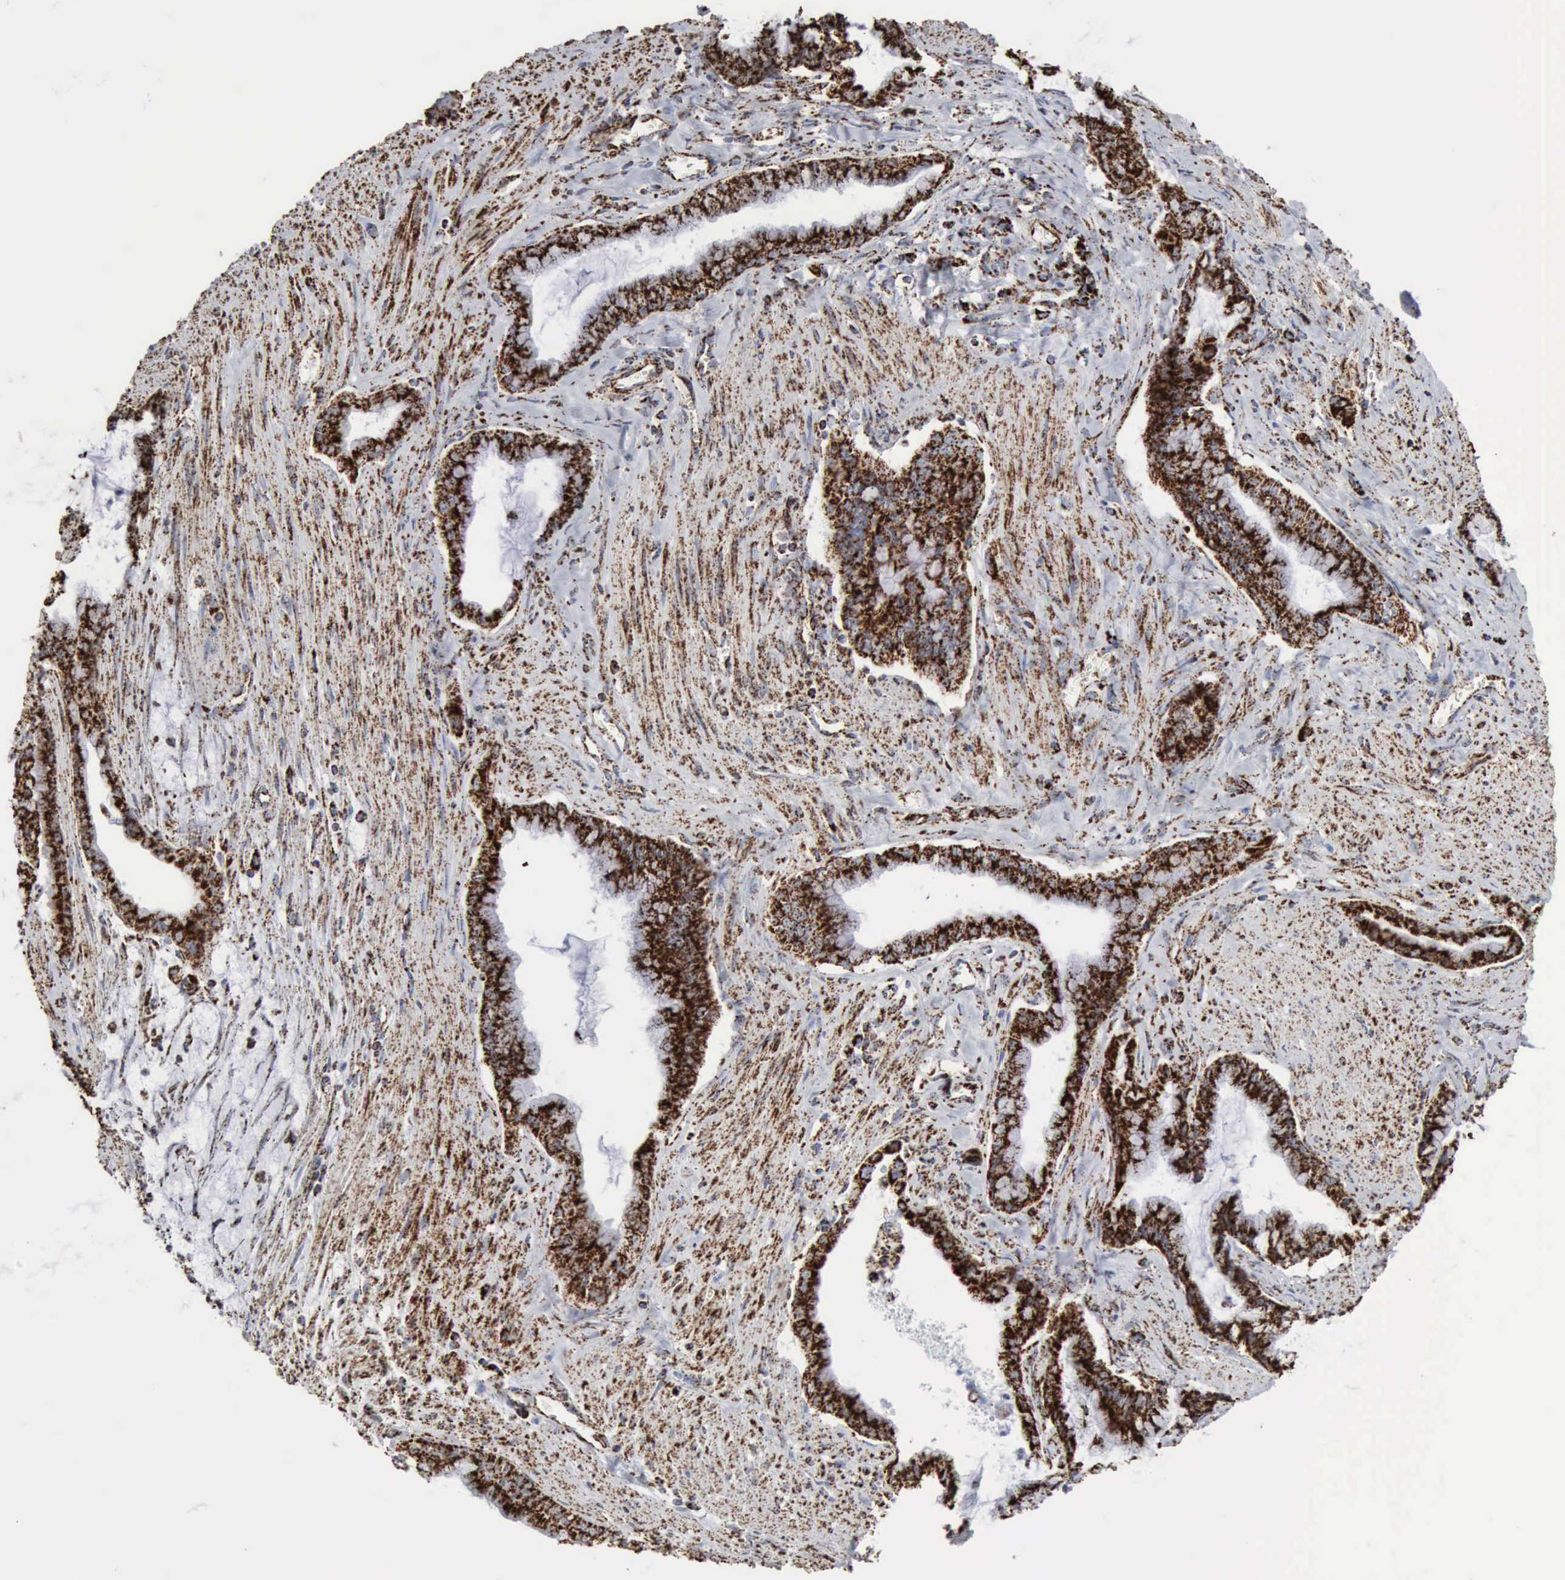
{"staining": {"intensity": "strong", "quantity": ">75%", "location": "cytoplasmic/membranous"}, "tissue": "pancreatic cancer", "cell_type": "Tumor cells", "image_type": "cancer", "snomed": [{"axis": "morphology", "description": "Adenocarcinoma, NOS"}, {"axis": "topography", "description": "Pancreas"}], "caption": "Pancreatic cancer was stained to show a protein in brown. There is high levels of strong cytoplasmic/membranous staining in about >75% of tumor cells.", "gene": "ACO2", "patient": {"sex": "male", "age": 59}}